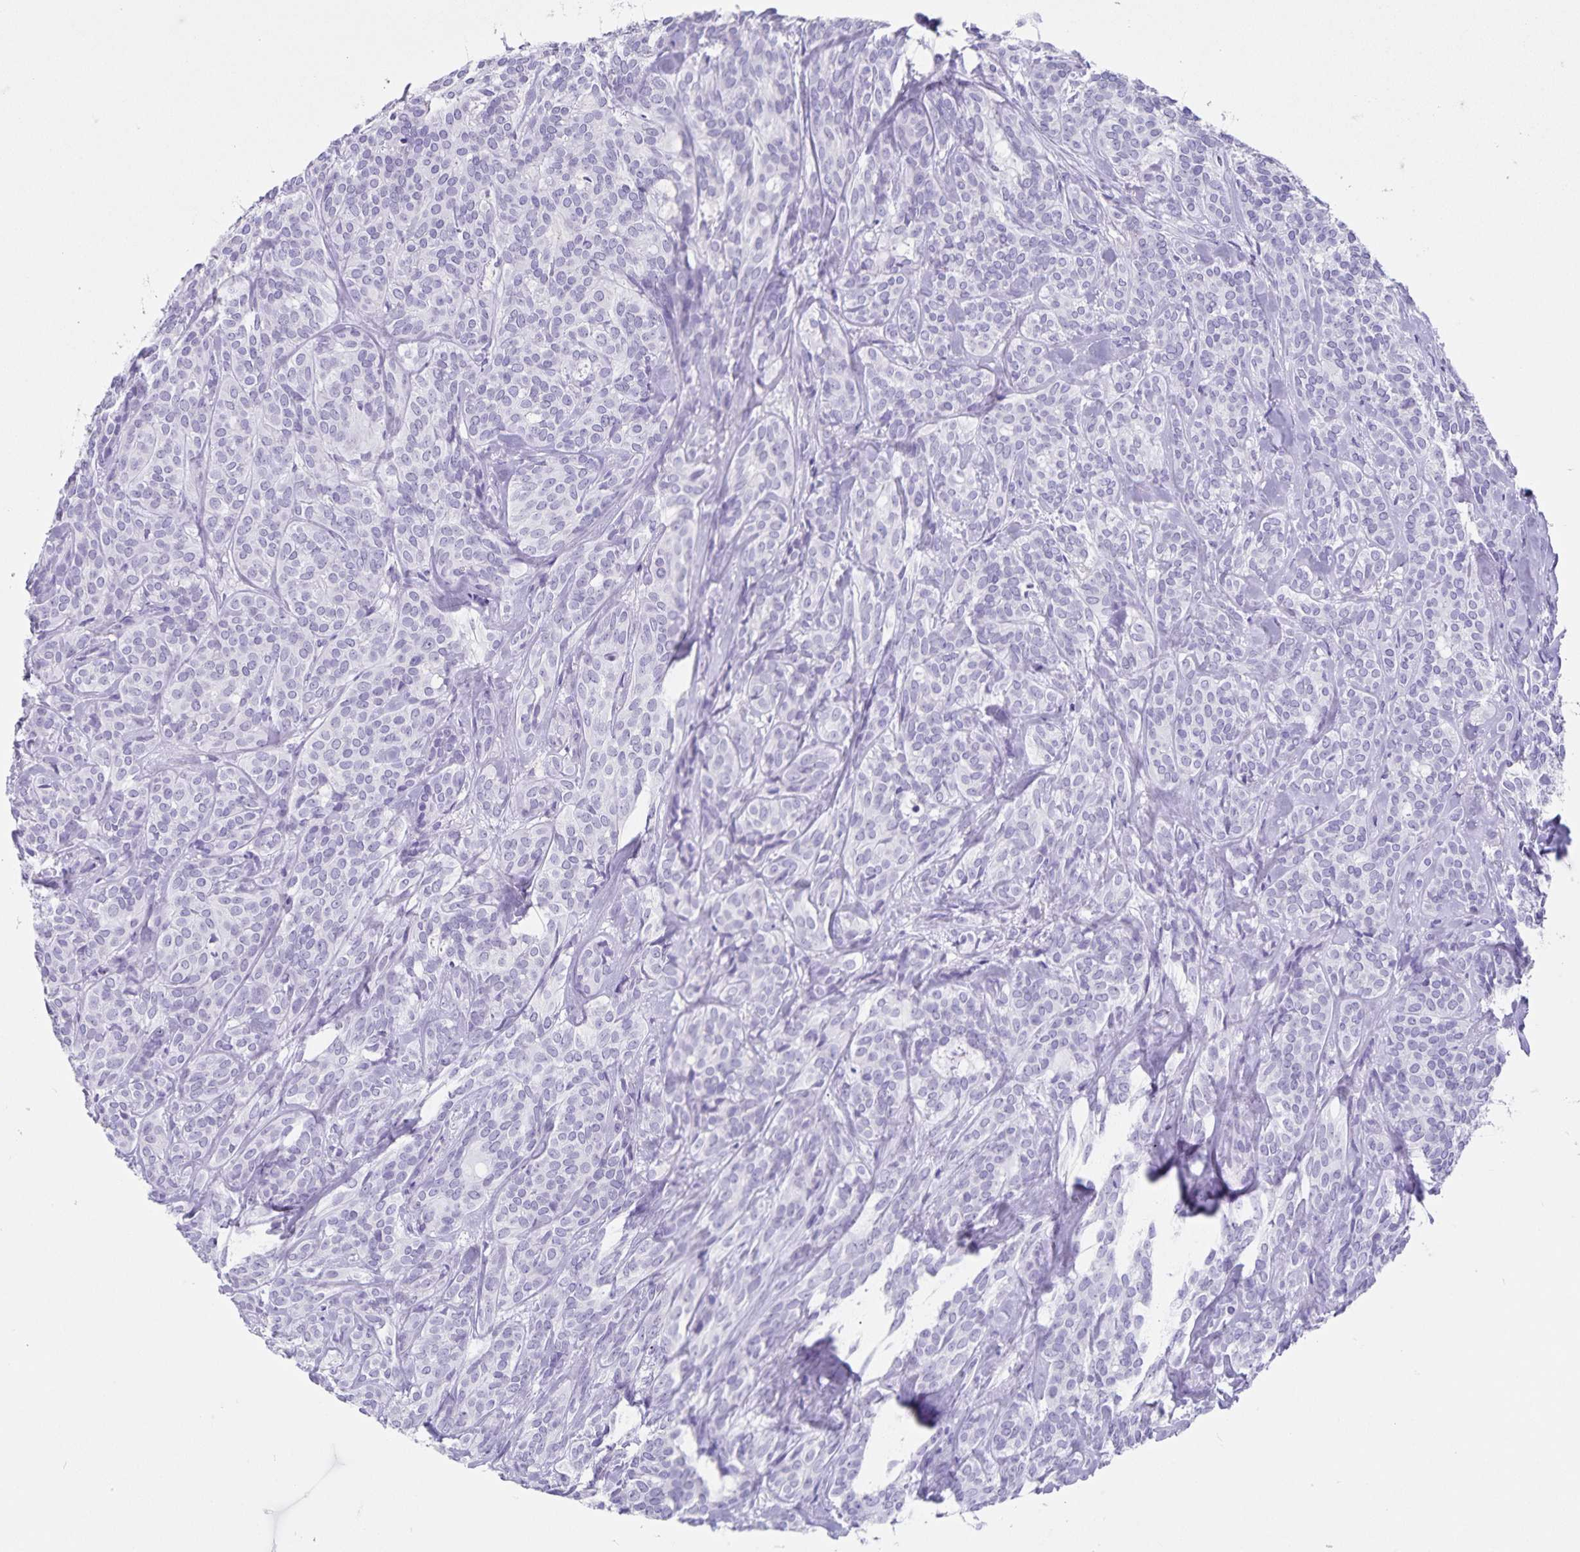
{"staining": {"intensity": "negative", "quantity": "none", "location": "none"}, "tissue": "head and neck cancer", "cell_type": "Tumor cells", "image_type": "cancer", "snomed": [{"axis": "morphology", "description": "Adenocarcinoma, NOS"}, {"axis": "topography", "description": "Head-Neck"}], "caption": "IHC histopathology image of human adenocarcinoma (head and neck) stained for a protein (brown), which shows no expression in tumor cells.", "gene": "C11orf42", "patient": {"sex": "female", "age": 57}}